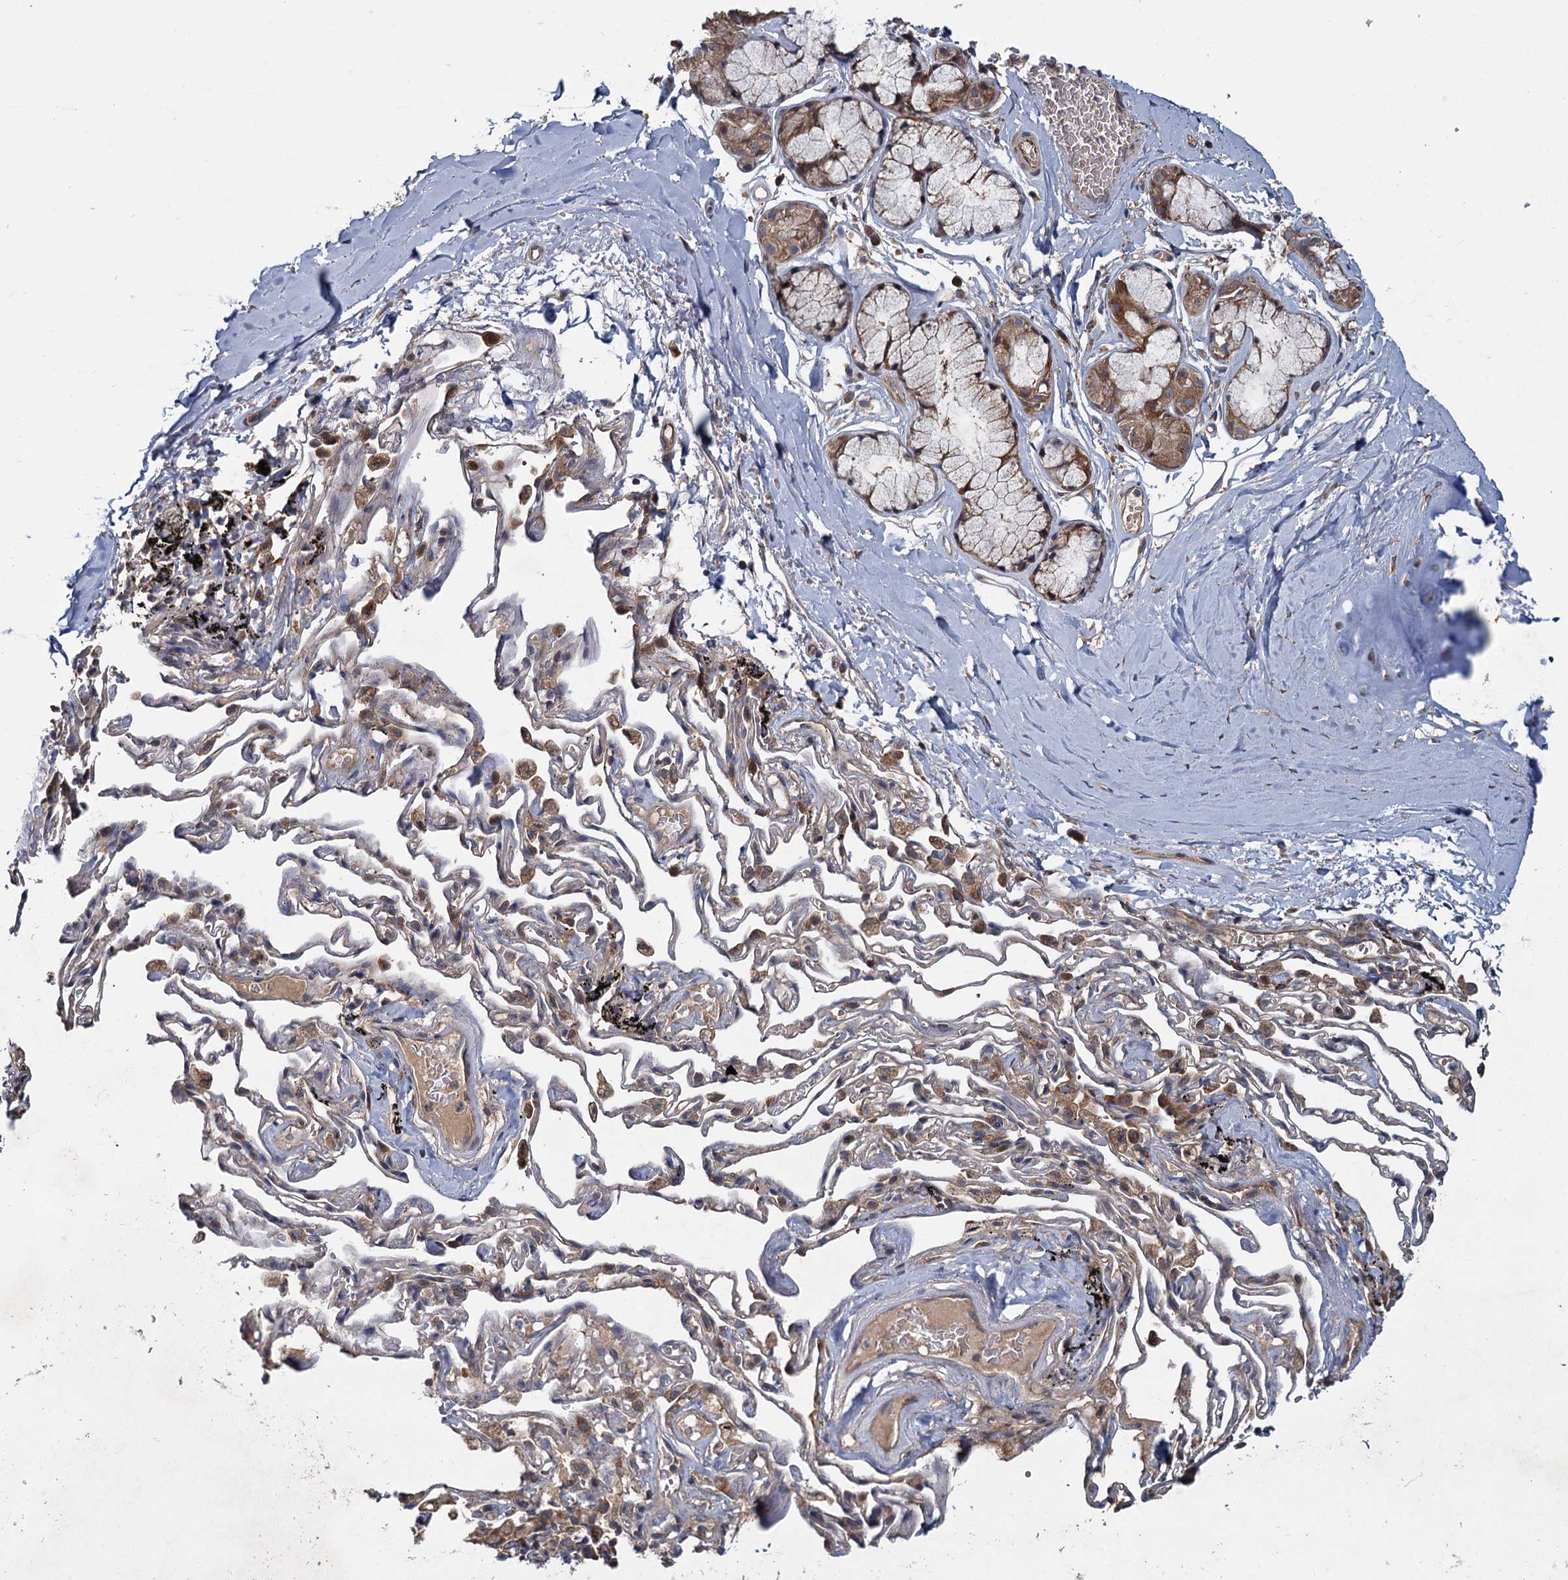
{"staining": {"intensity": "negative", "quantity": "none", "location": "none"}, "tissue": "adipose tissue", "cell_type": "Adipocytes", "image_type": "normal", "snomed": [{"axis": "morphology", "description": "Normal tissue, NOS"}, {"axis": "topography", "description": "Lymph node"}, {"axis": "topography", "description": "Bronchus"}], "caption": "DAB immunohistochemical staining of benign human adipose tissue exhibits no significant expression in adipocytes.", "gene": "MTRR", "patient": {"sex": "male", "age": 63}}